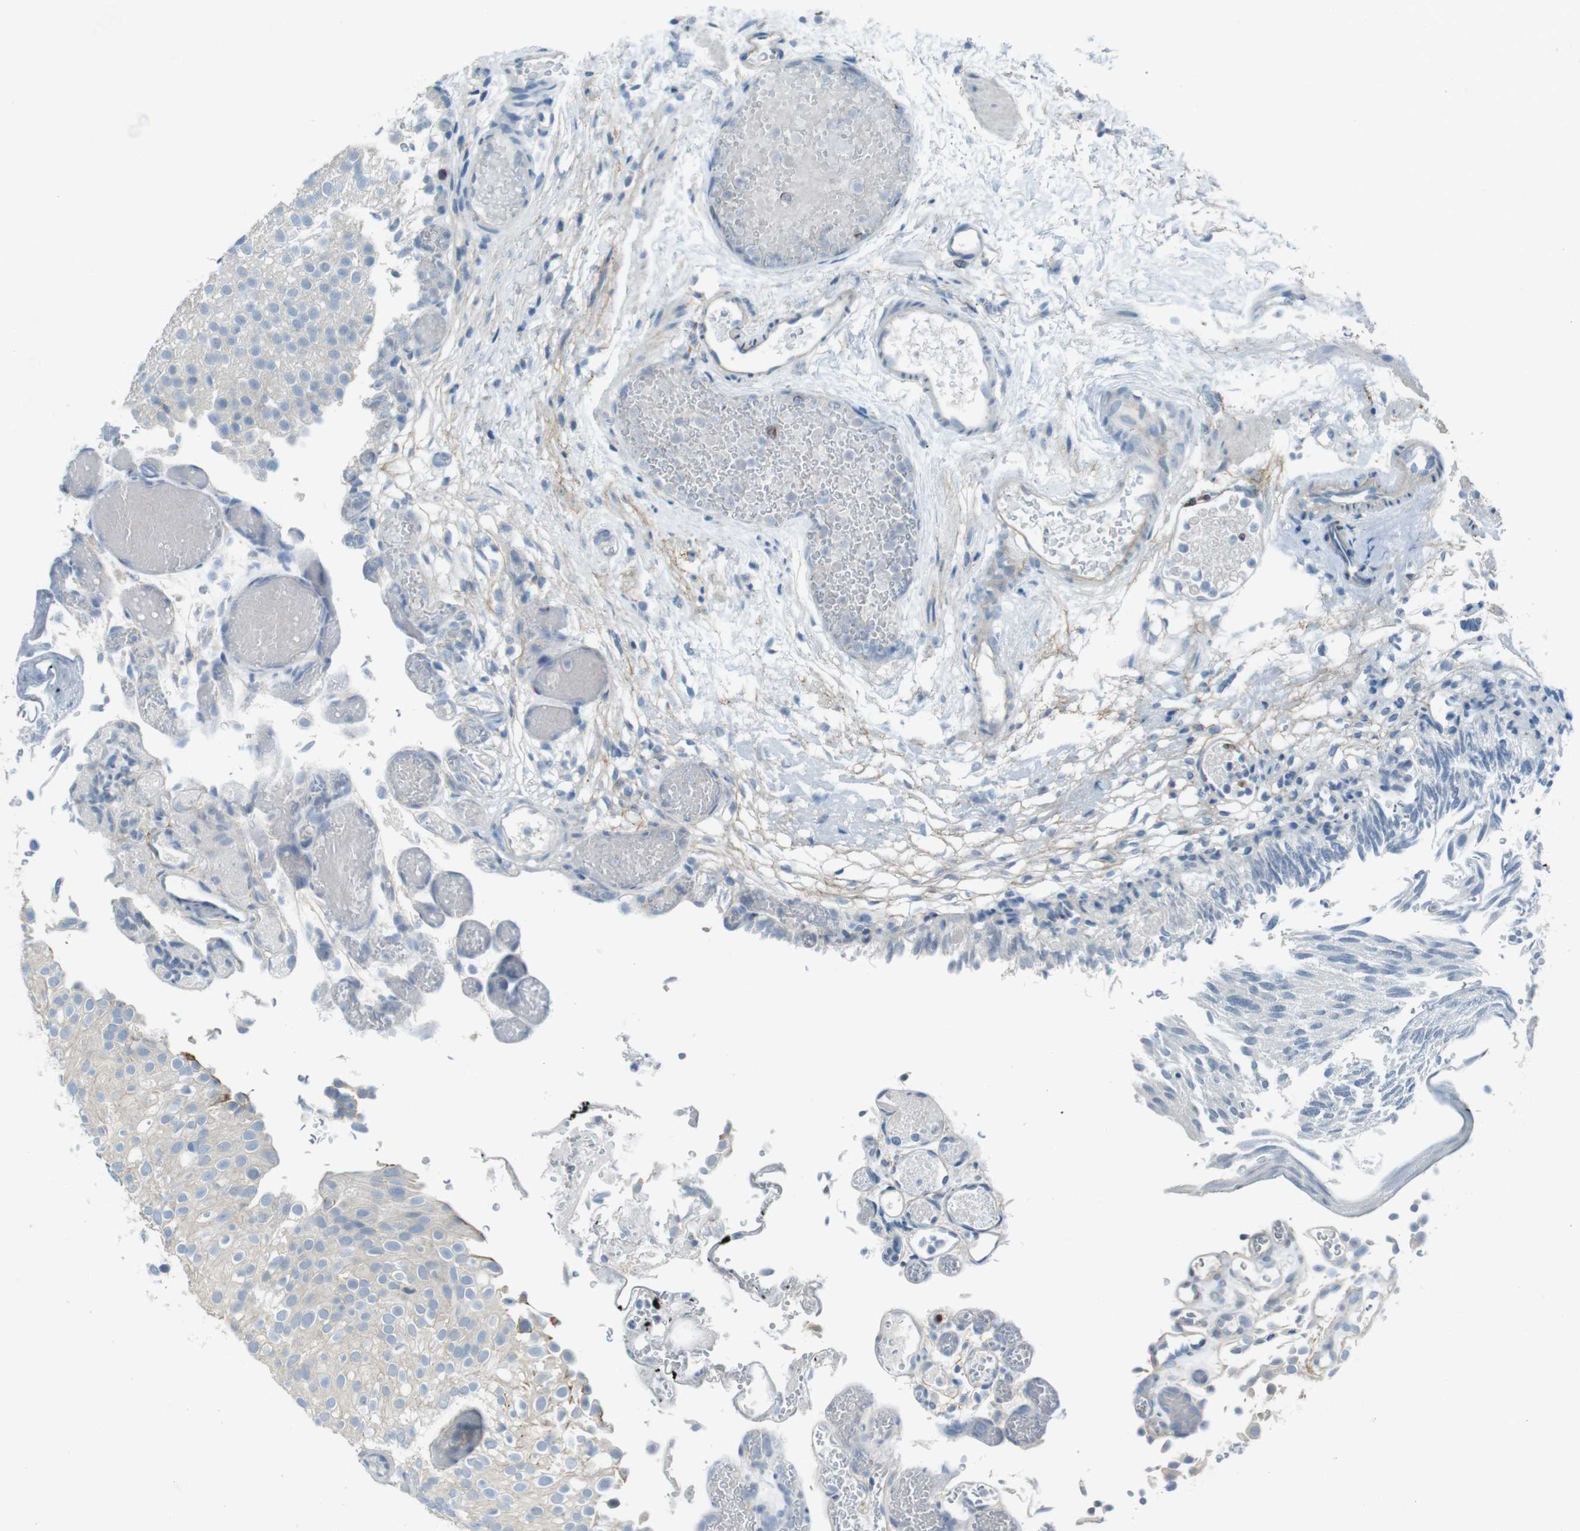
{"staining": {"intensity": "negative", "quantity": "none", "location": "none"}, "tissue": "urothelial cancer", "cell_type": "Tumor cells", "image_type": "cancer", "snomed": [{"axis": "morphology", "description": "Urothelial carcinoma, Low grade"}, {"axis": "topography", "description": "Urinary bladder"}], "caption": "Immunohistochemistry of urothelial carcinoma (low-grade) shows no staining in tumor cells.", "gene": "ENTPD7", "patient": {"sex": "male", "age": 78}}